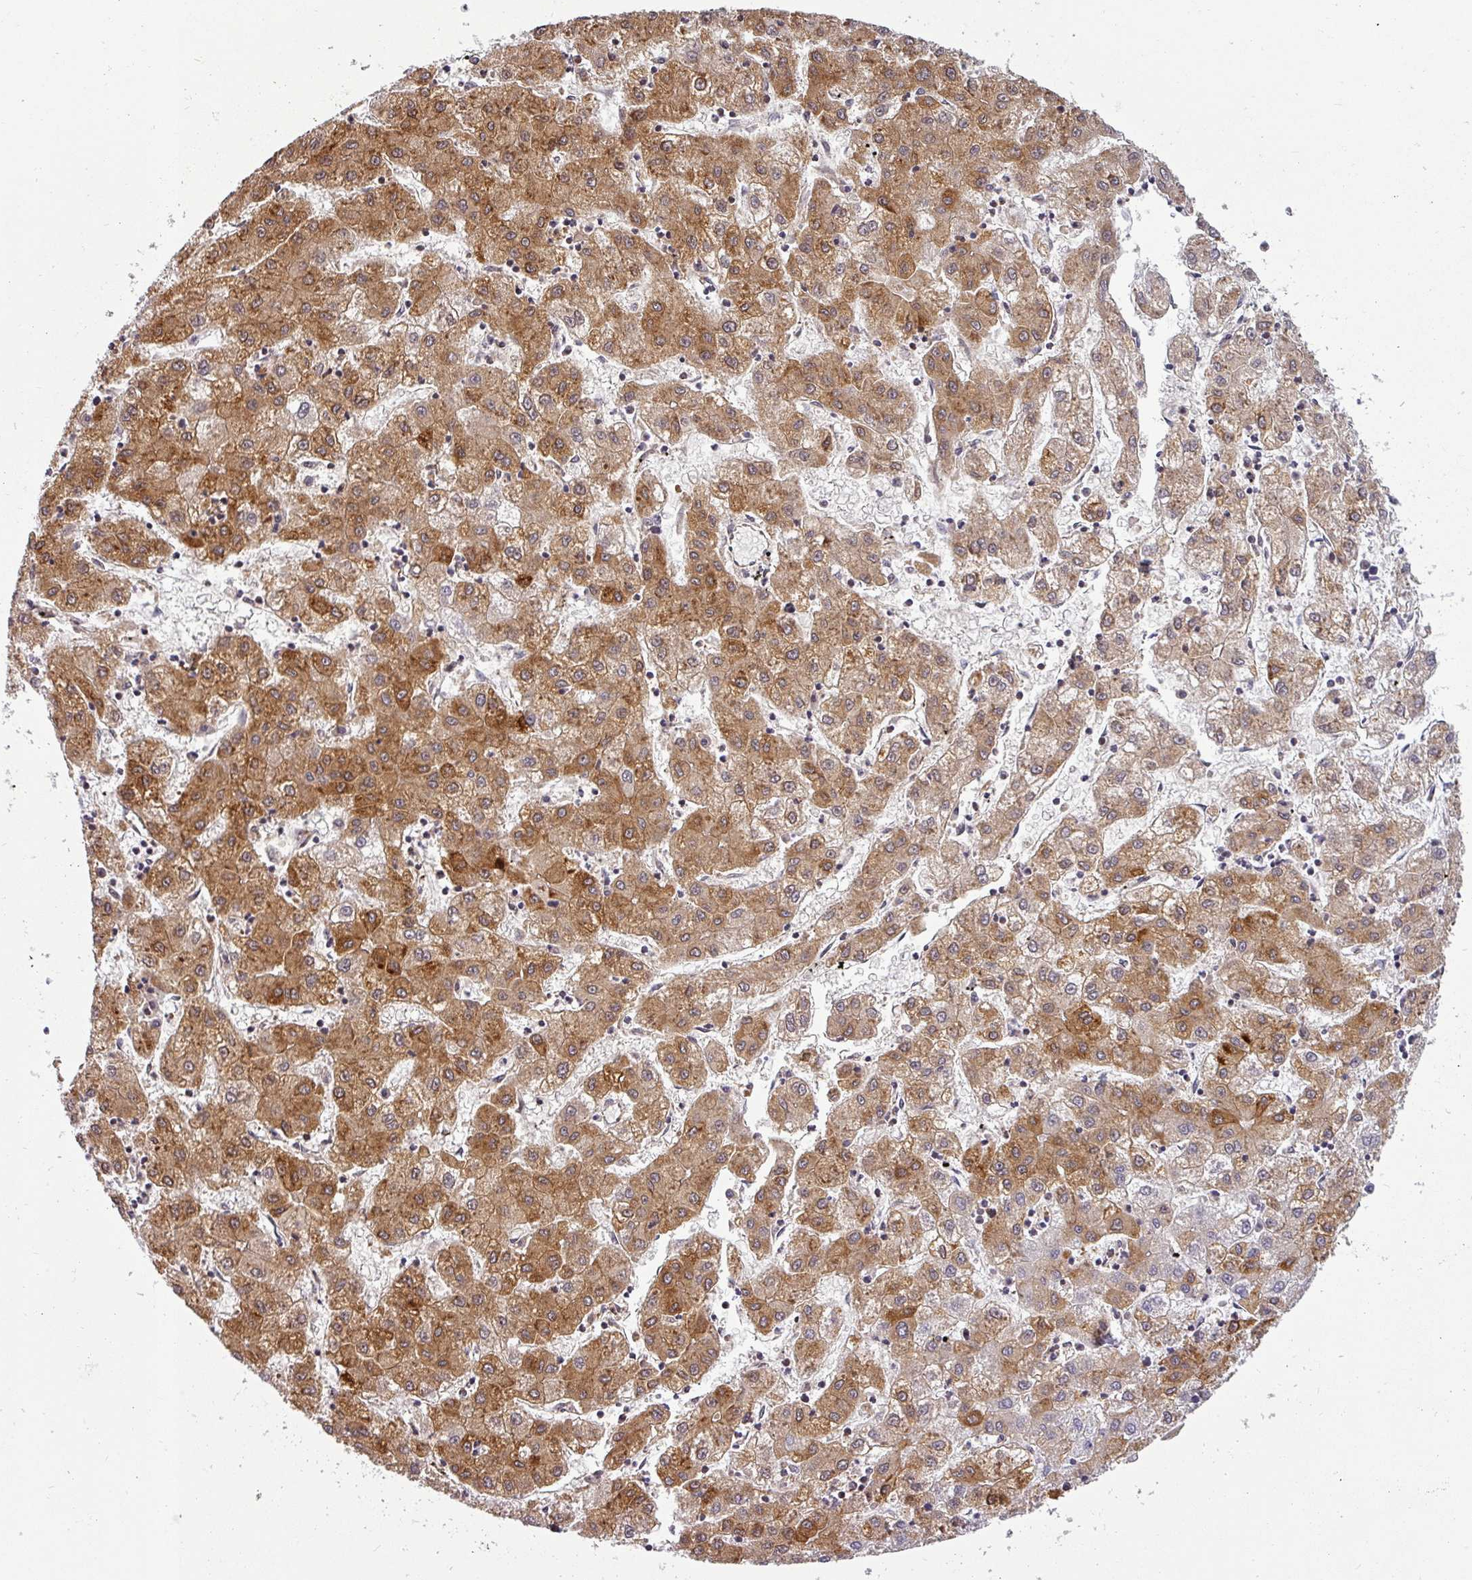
{"staining": {"intensity": "moderate", "quantity": ">75%", "location": "cytoplasmic/membranous"}, "tissue": "liver cancer", "cell_type": "Tumor cells", "image_type": "cancer", "snomed": [{"axis": "morphology", "description": "Carcinoma, Hepatocellular, NOS"}, {"axis": "topography", "description": "Liver"}], "caption": "The histopathology image shows immunohistochemical staining of liver cancer. There is moderate cytoplasmic/membranous expression is present in approximately >75% of tumor cells. (brown staining indicates protein expression, while blue staining denotes nuclei).", "gene": "ZNF835", "patient": {"sex": "male", "age": 72}}